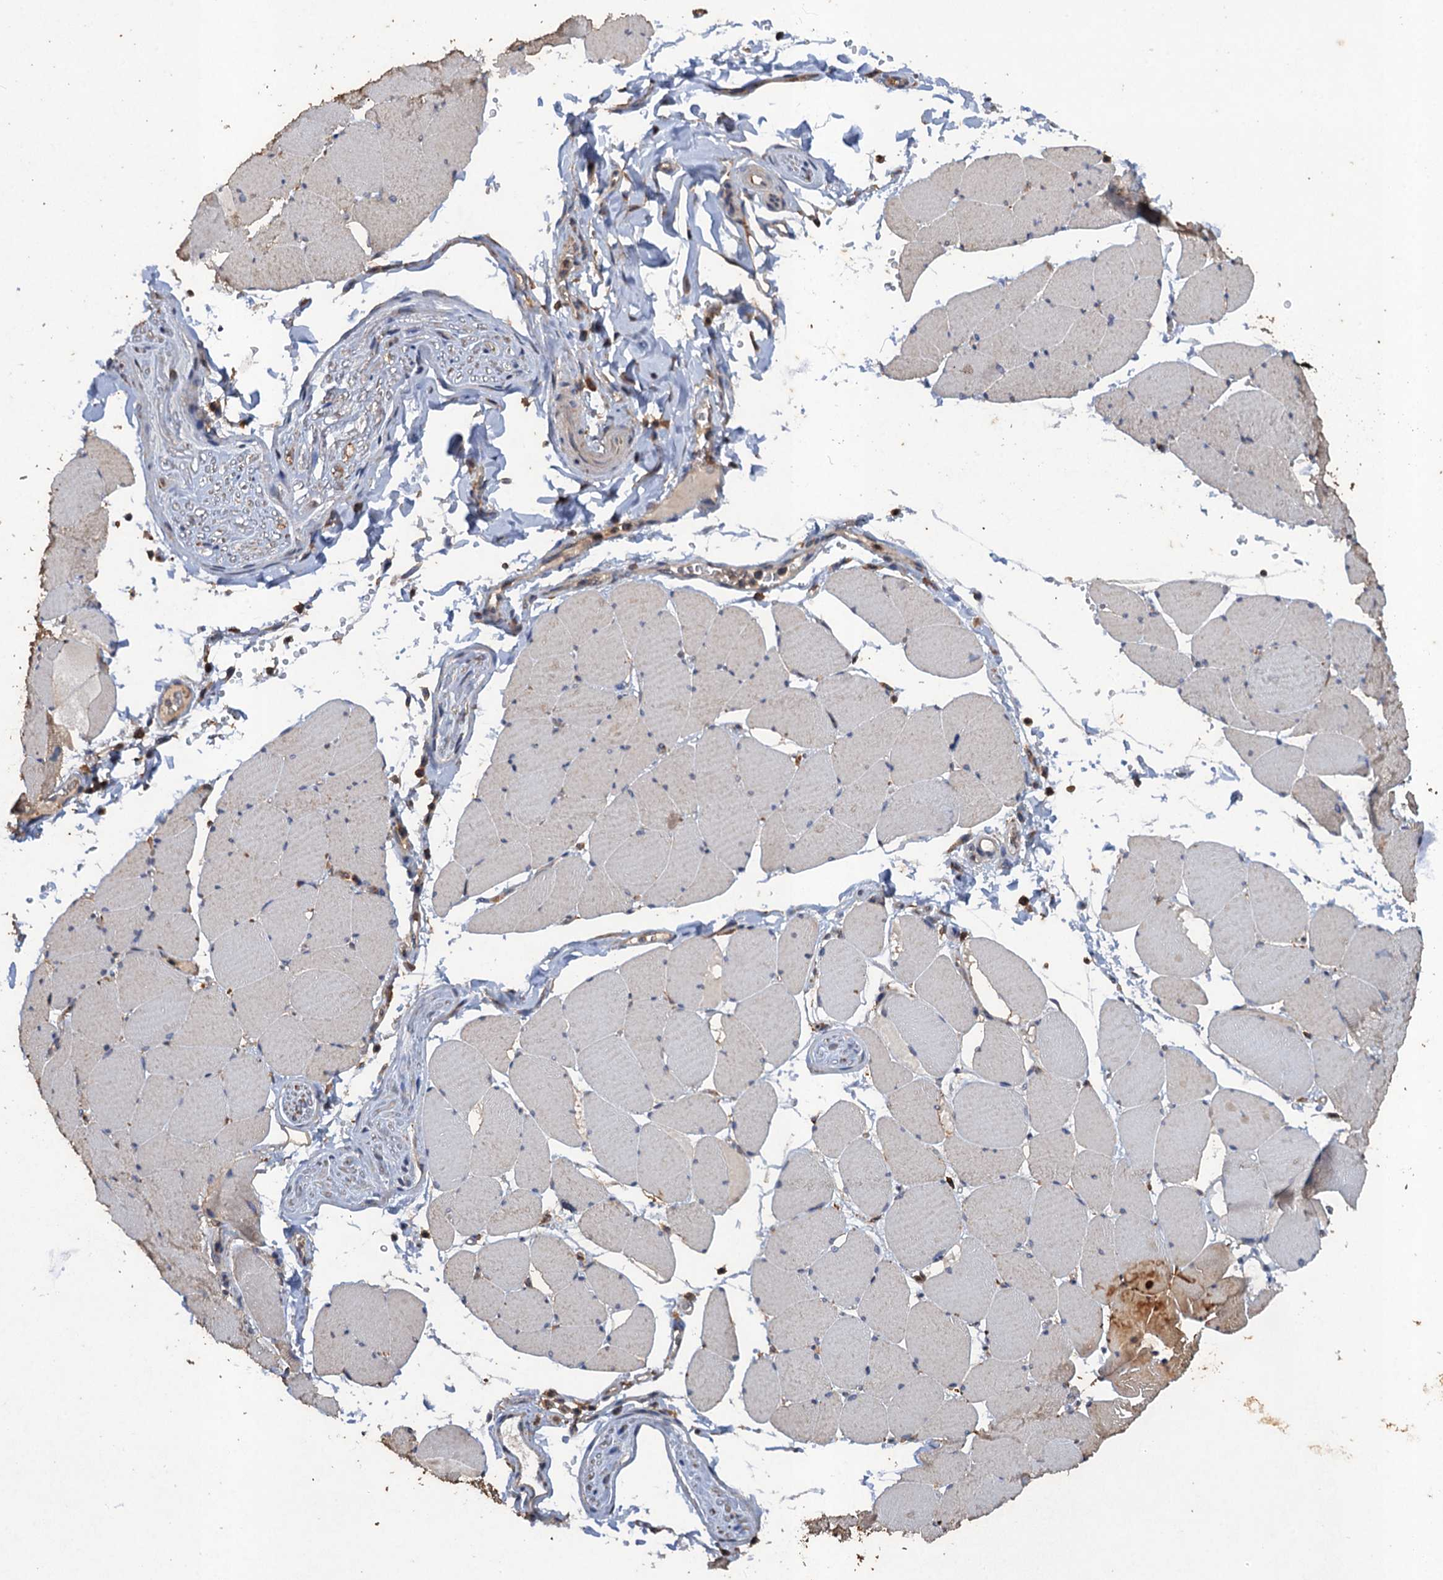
{"staining": {"intensity": "weak", "quantity": "<25%", "location": "cytoplasmic/membranous"}, "tissue": "skeletal muscle", "cell_type": "Myocytes", "image_type": "normal", "snomed": [{"axis": "morphology", "description": "Normal tissue, NOS"}, {"axis": "topography", "description": "Skeletal muscle"}, {"axis": "topography", "description": "Head-Neck"}], "caption": "This is an IHC image of benign human skeletal muscle. There is no staining in myocytes.", "gene": "SCUBE3", "patient": {"sex": "male", "age": 66}}